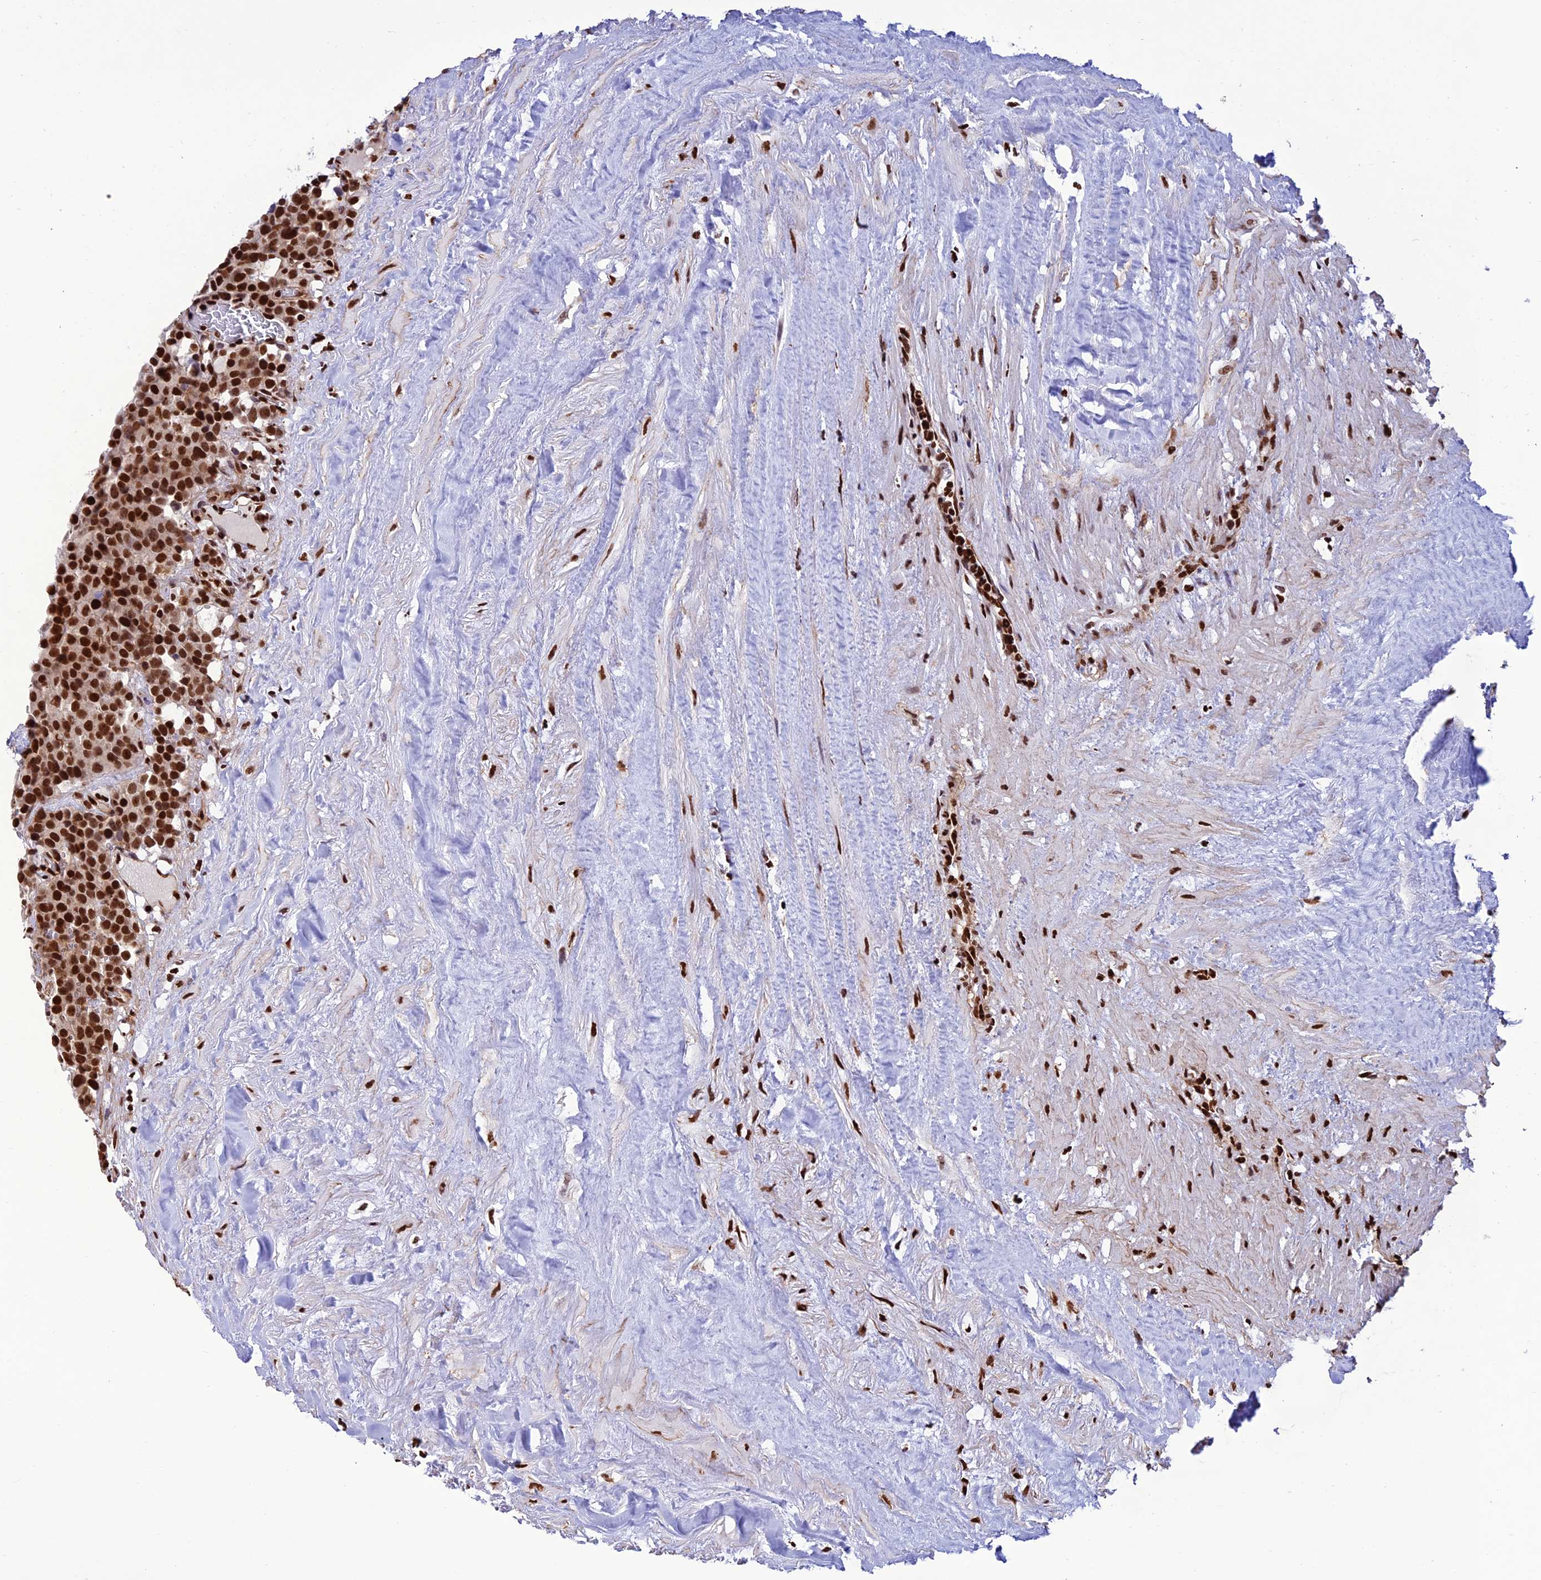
{"staining": {"intensity": "strong", "quantity": ">75%", "location": "nuclear"}, "tissue": "testis cancer", "cell_type": "Tumor cells", "image_type": "cancer", "snomed": [{"axis": "morphology", "description": "Seminoma, NOS"}, {"axis": "topography", "description": "Testis"}], "caption": "A micrograph of human testis cancer stained for a protein shows strong nuclear brown staining in tumor cells.", "gene": "INO80E", "patient": {"sex": "male", "age": 71}}